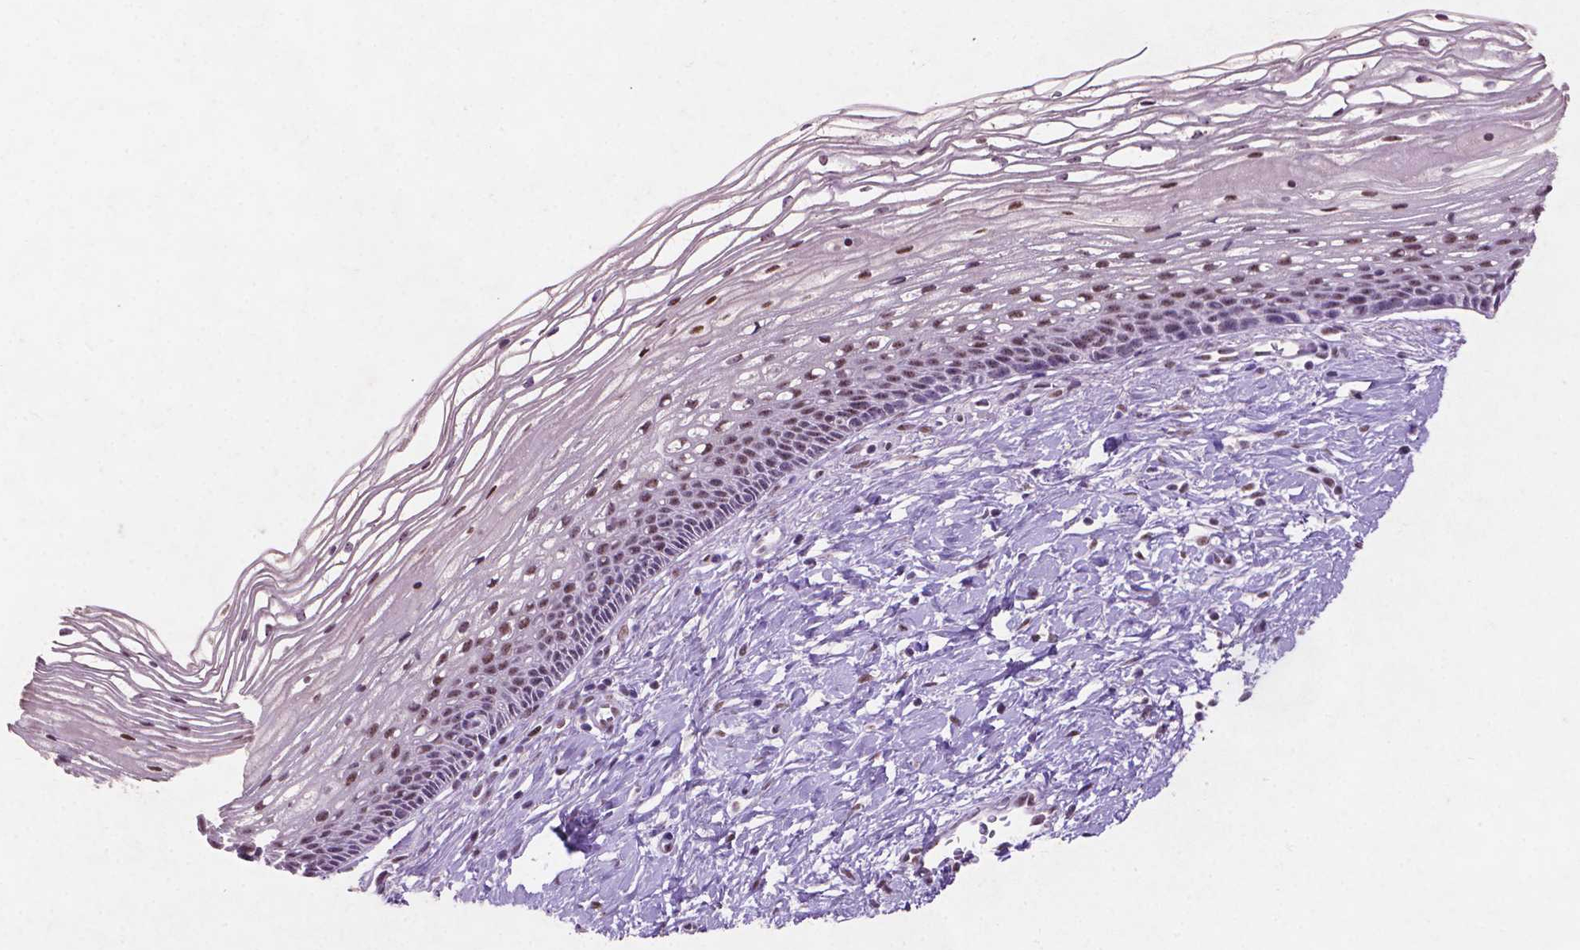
{"staining": {"intensity": "weak", "quantity": "25%-75%", "location": "nuclear"}, "tissue": "cervix", "cell_type": "Glandular cells", "image_type": "normal", "snomed": [{"axis": "morphology", "description": "Normal tissue, NOS"}, {"axis": "topography", "description": "Cervix"}], "caption": "Normal cervix shows weak nuclear staining in approximately 25%-75% of glandular cells, visualized by immunohistochemistry. The staining is performed using DAB (3,3'-diaminobenzidine) brown chromogen to label protein expression. The nuclei are counter-stained blue using hematoxylin.", "gene": "COIL", "patient": {"sex": "female", "age": 34}}